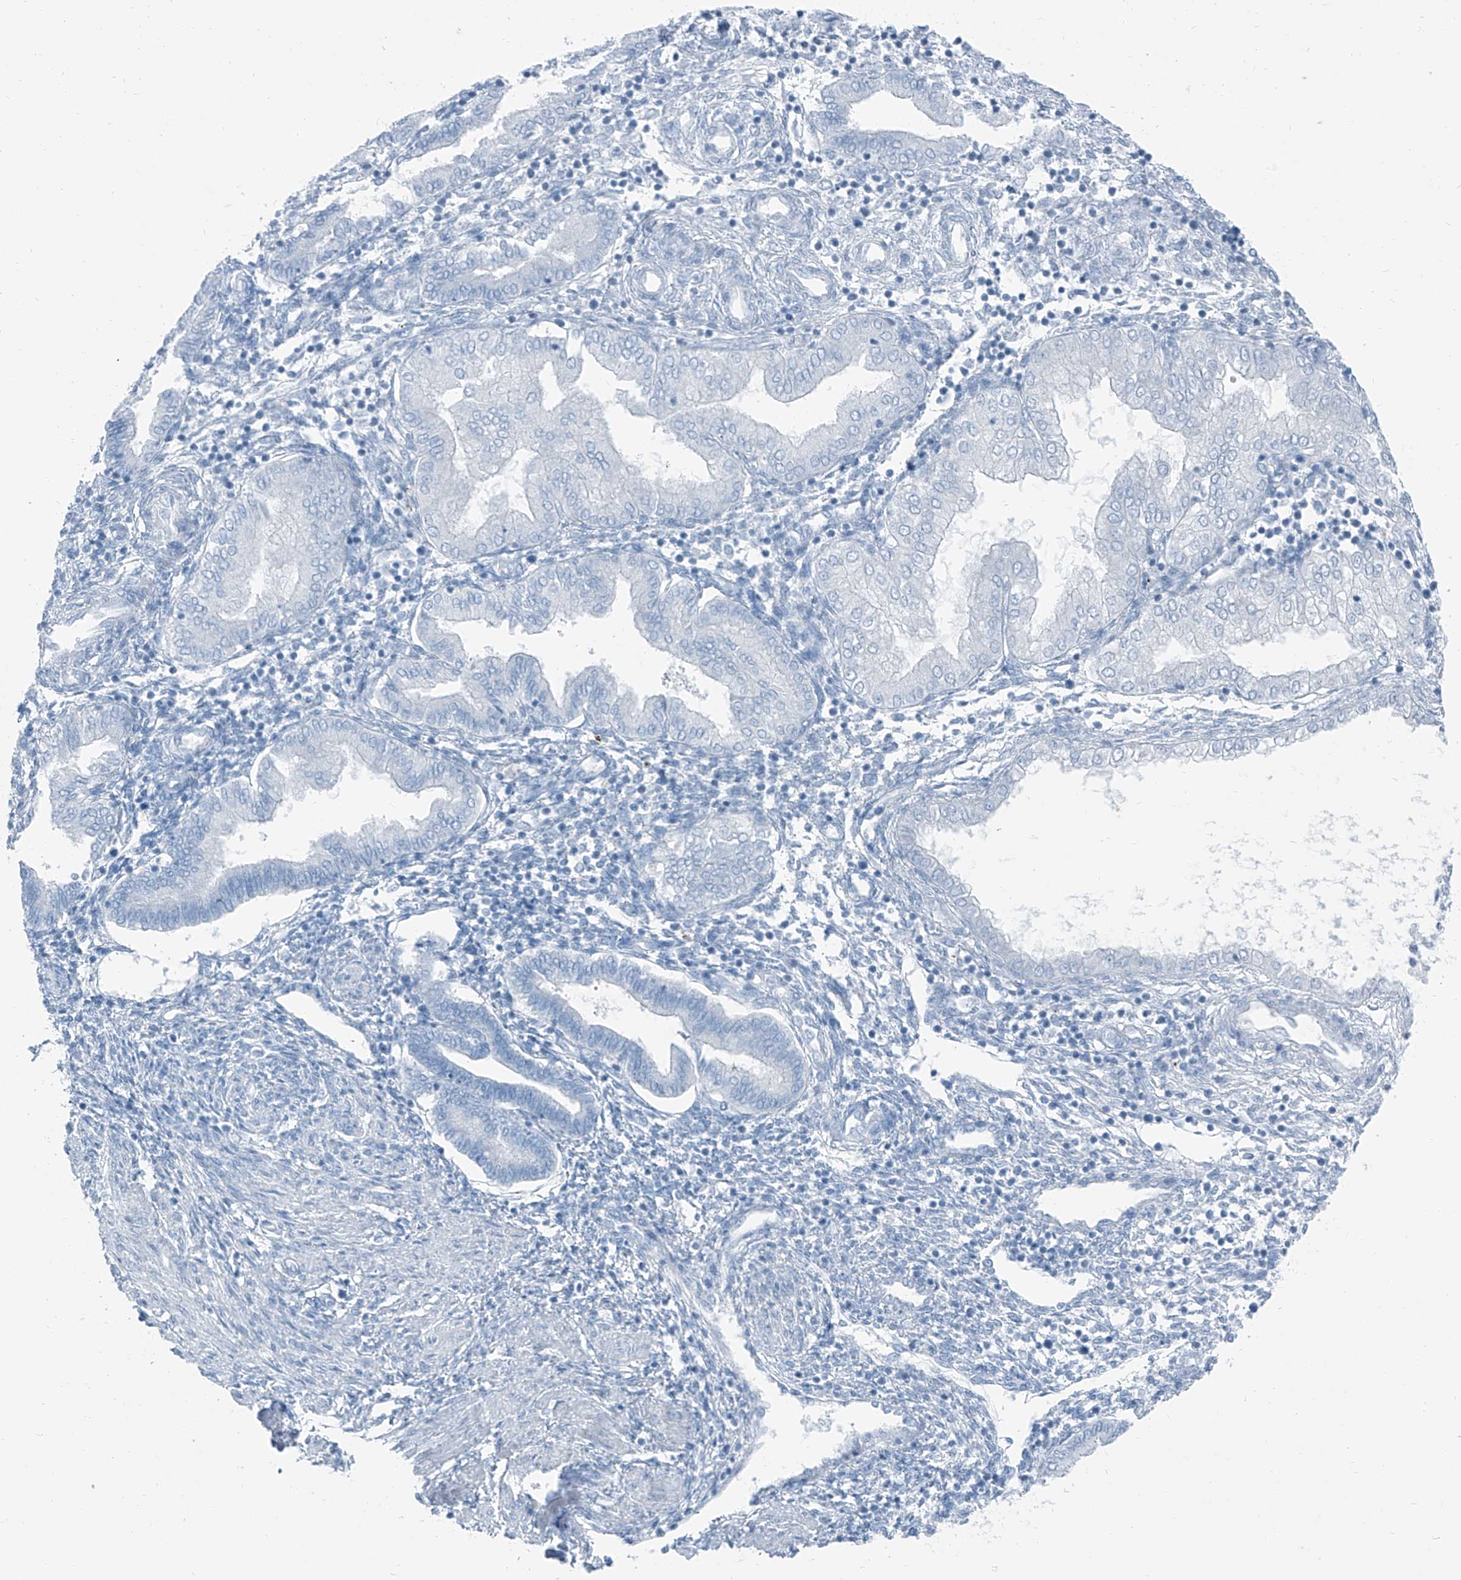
{"staining": {"intensity": "negative", "quantity": "none", "location": "none"}, "tissue": "endometrium", "cell_type": "Cells in endometrial stroma", "image_type": "normal", "snomed": [{"axis": "morphology", "description": "Normal tissue, NOS"}, {"axis": "topography", "description": "Endometrium"}], "caption": "This histopathology image is of normal endometrium stained with immunohistochemistry to label a protein in brown with the nuclei are counter-stained blue. There is no positivity in cells in endometrial stroma.", "gene": "RGN", "patient": {"sex": "female", "age": 53}}